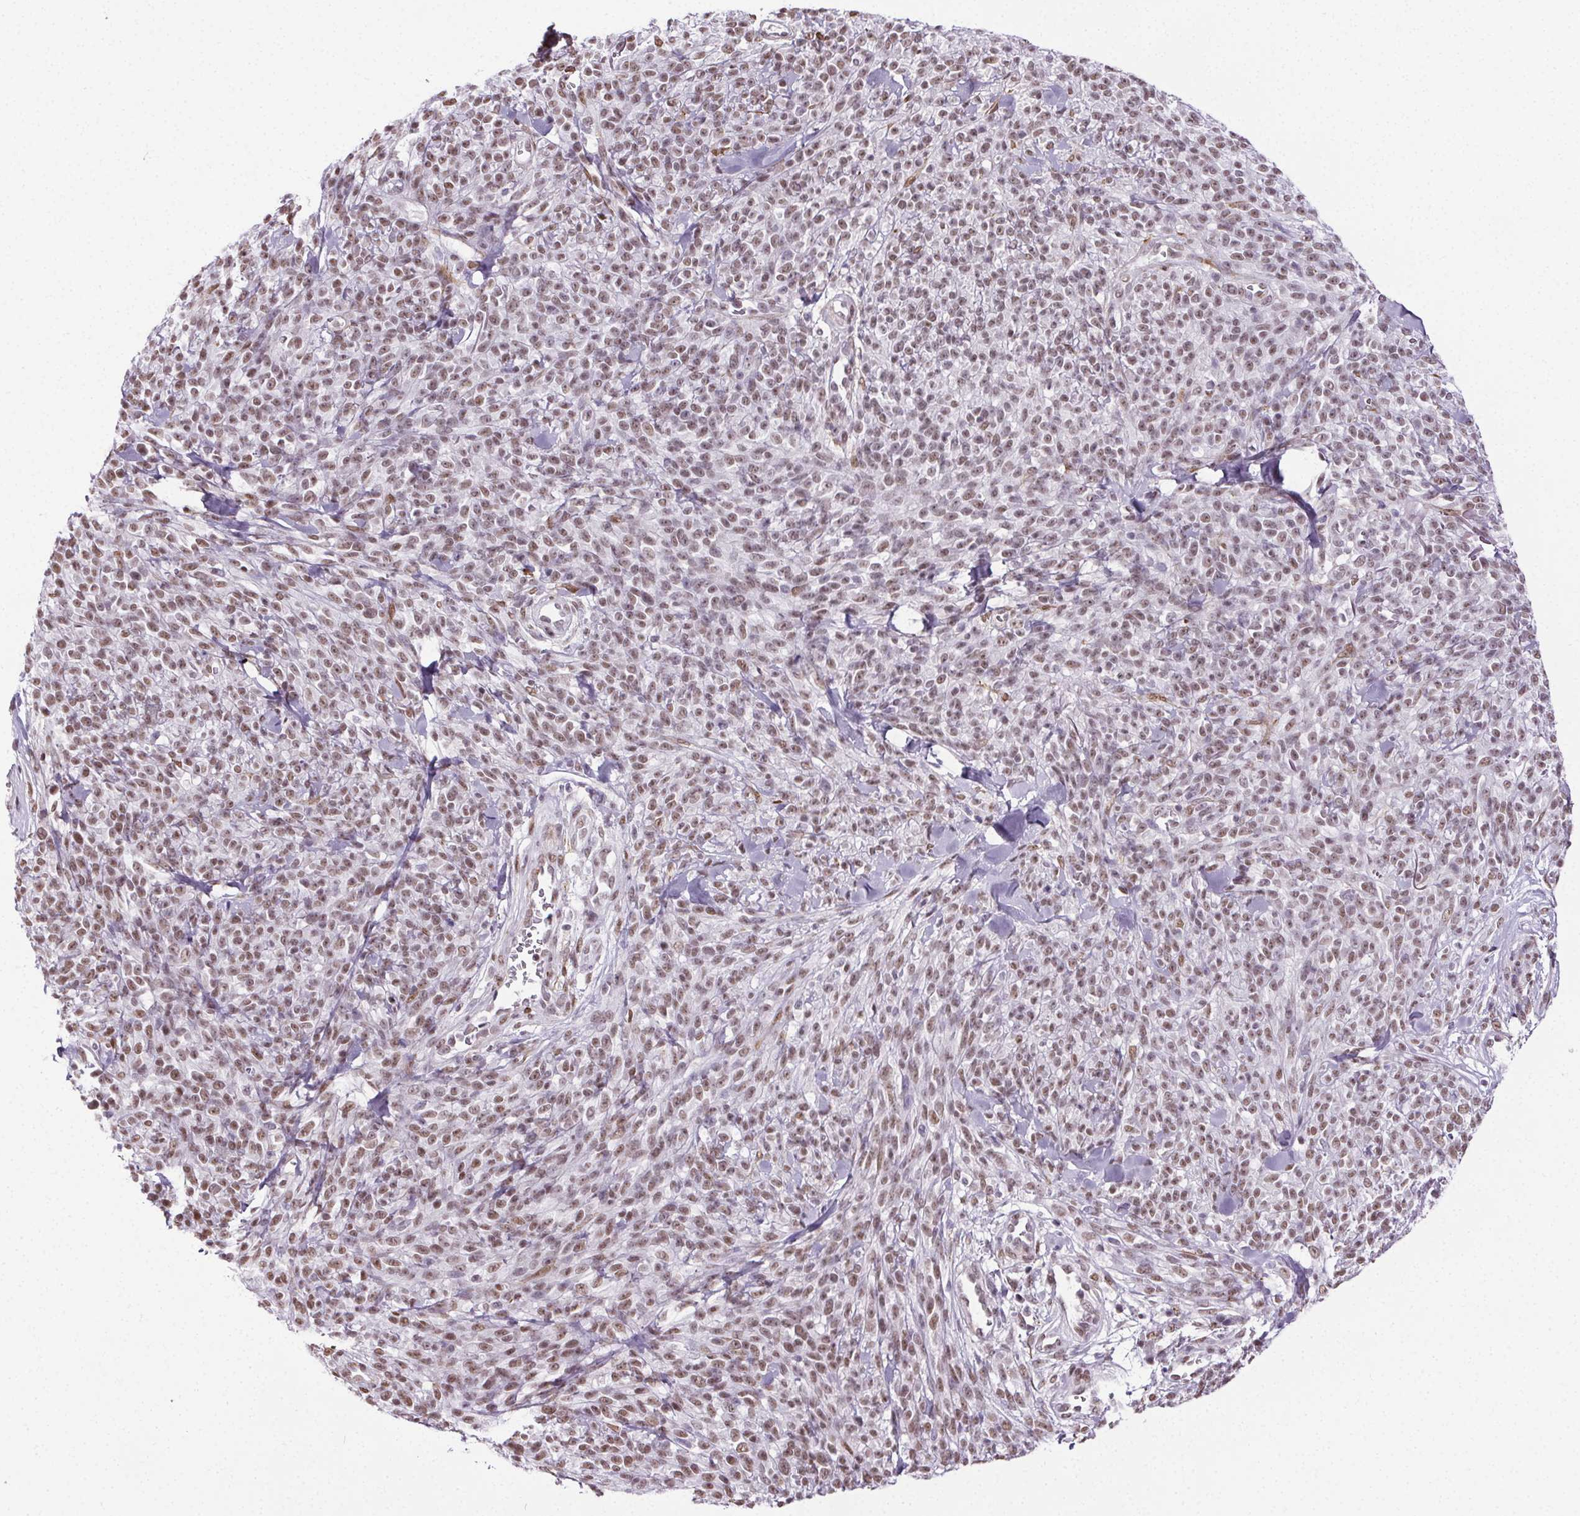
{"staining": {"intensity": "moderate", "quantity": ">75%", "location": "nuclear"}, "tissue": "melanoma", "cell_type": "Tumor cells", "image_type": "cancer", "snomed": [{"axis": "morphology", "description": "Malignant melanoma, NOS"}, {"axis": "topography", "description": "Skin"}, {"axis": "topography", "description": "Skin of trunk"}], "caption": "IHC photomicrograph of neoplastic tissue: melanoma stained using immunohistochemistry exhibits medium levels of moderate protein expression localized specifically in the nuclear of tumor cells, appearing as a nuclear brown color.", "gene": "GP6", "patient": {"sex": "male", "age": 74}}